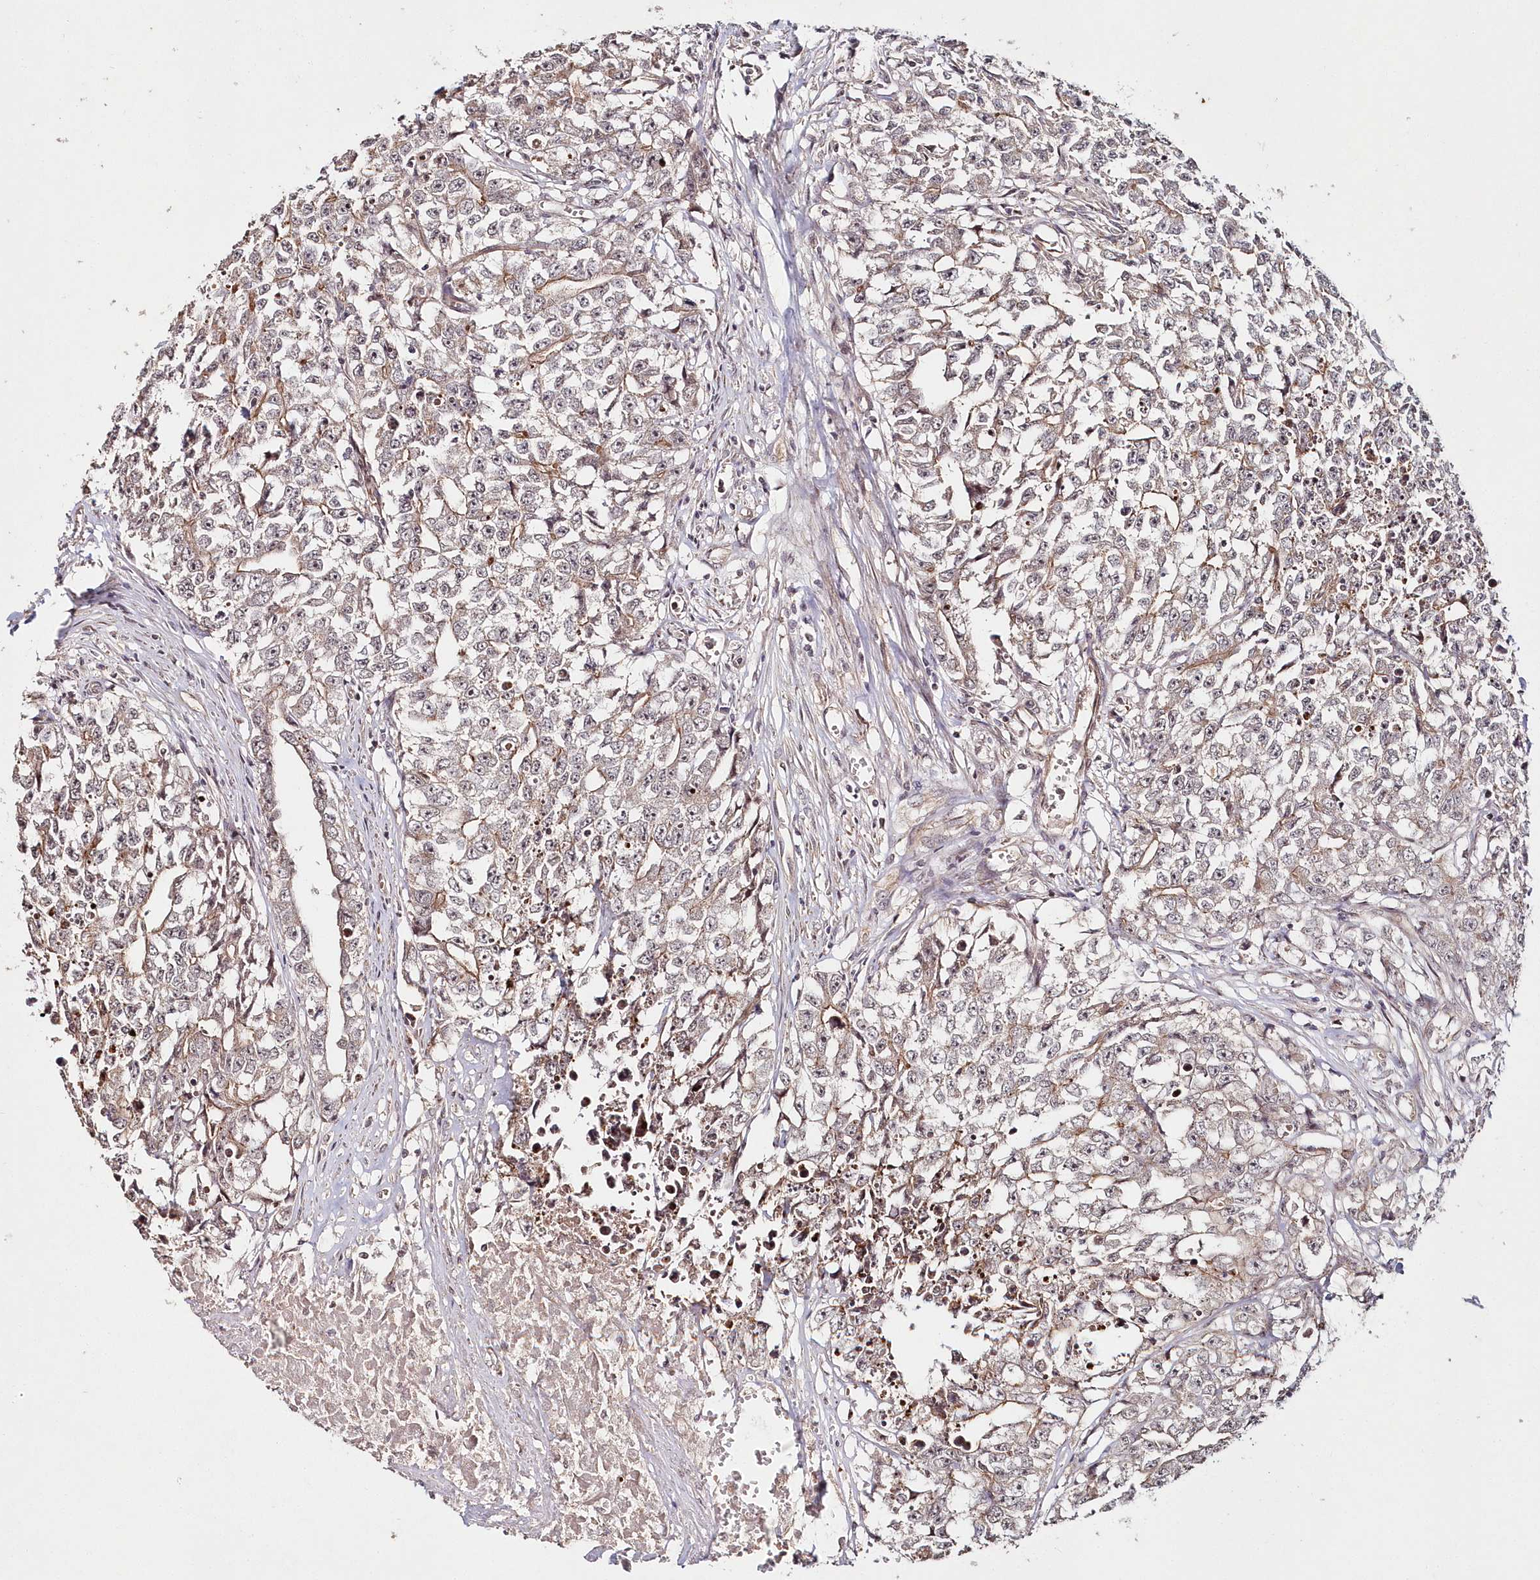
{"staining": {"intensity": "weak", "quantity": "25%-75%", "location": "cytoplasmic/membranous"}, "tissue": "testis cancer", "cell_type": "Tumor cells", "image_type": "cancer", "snomed": [{"axis": "morphology", "description": "Seminoma, NOS"}, {"axis": "morphology", "description": "Carcinoma, Embryonal, NOS"}, {"axis": "topography", "description": "Testis"}], "caption": "Testis cancer (embryonal carcinoma) stained for a protein (brown) reveals weak cytoplasmic/membranous positive expression in about 25%-75% of tumor cells.", "gene": "HYCC2", "patient": {"sex": "male", "age": 43}}